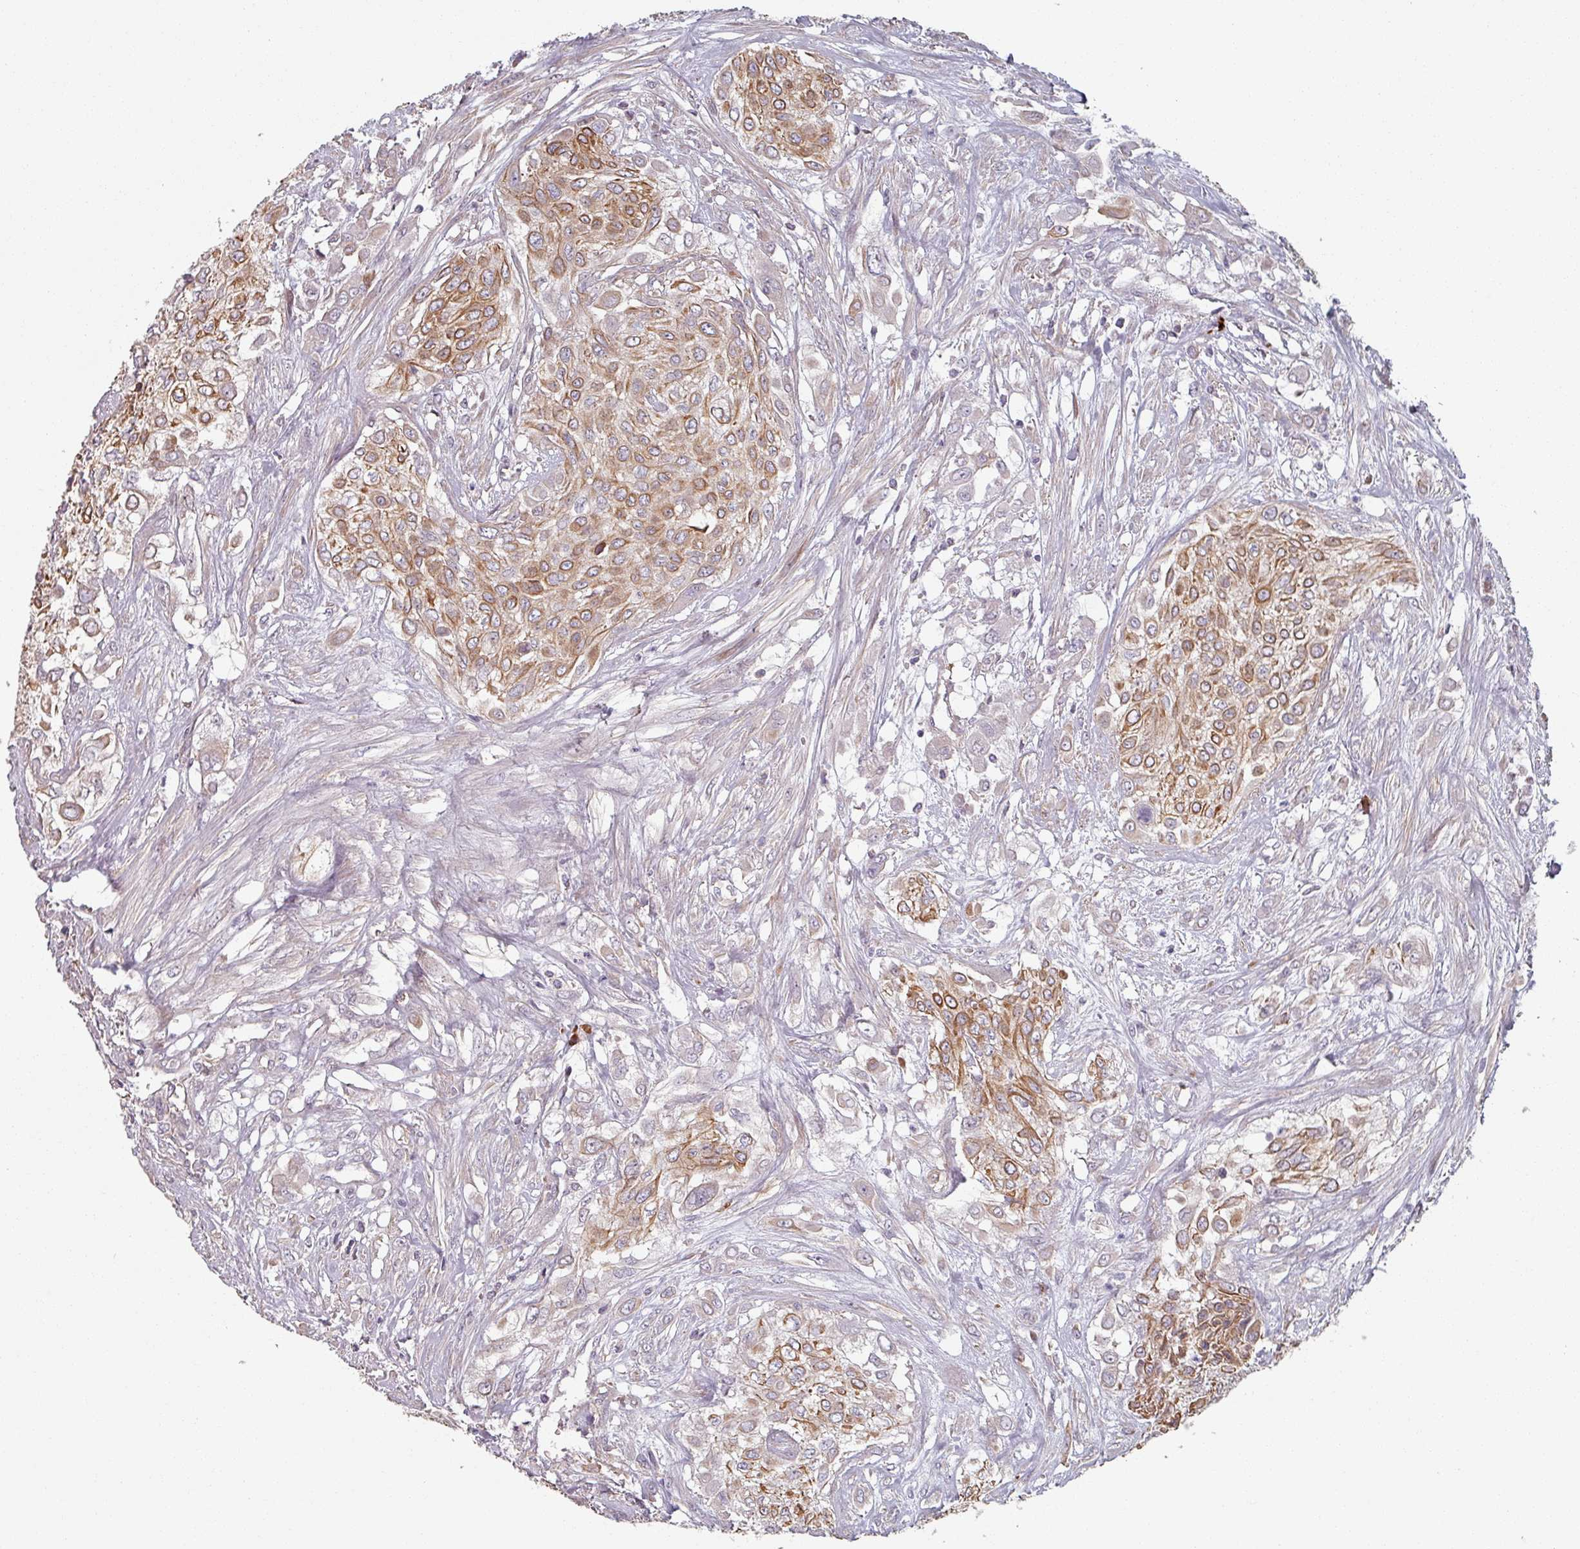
{"staining": {"intensity": "moderate", "quantity": "25%-75%", "location": "cytoplasmic/membranous"}, "tissue": "urothelial cancer", "cell_type": "Tumor cells", "image_type": "cancer", "snomed": [{"axis": "morphology", "description": "Urothelial carcinoma, High grade"}, {"axis": "topography", "description": "Urinary bladder"}], "caption": "A micrograph of human high-grade urothelial carcinoma stained for a protein demonstrates moderate cytoplasmic/membranous brown staining in tumor cells.", "gene": "C4BPB", "patient": {"sex": "male", "age": 67}}